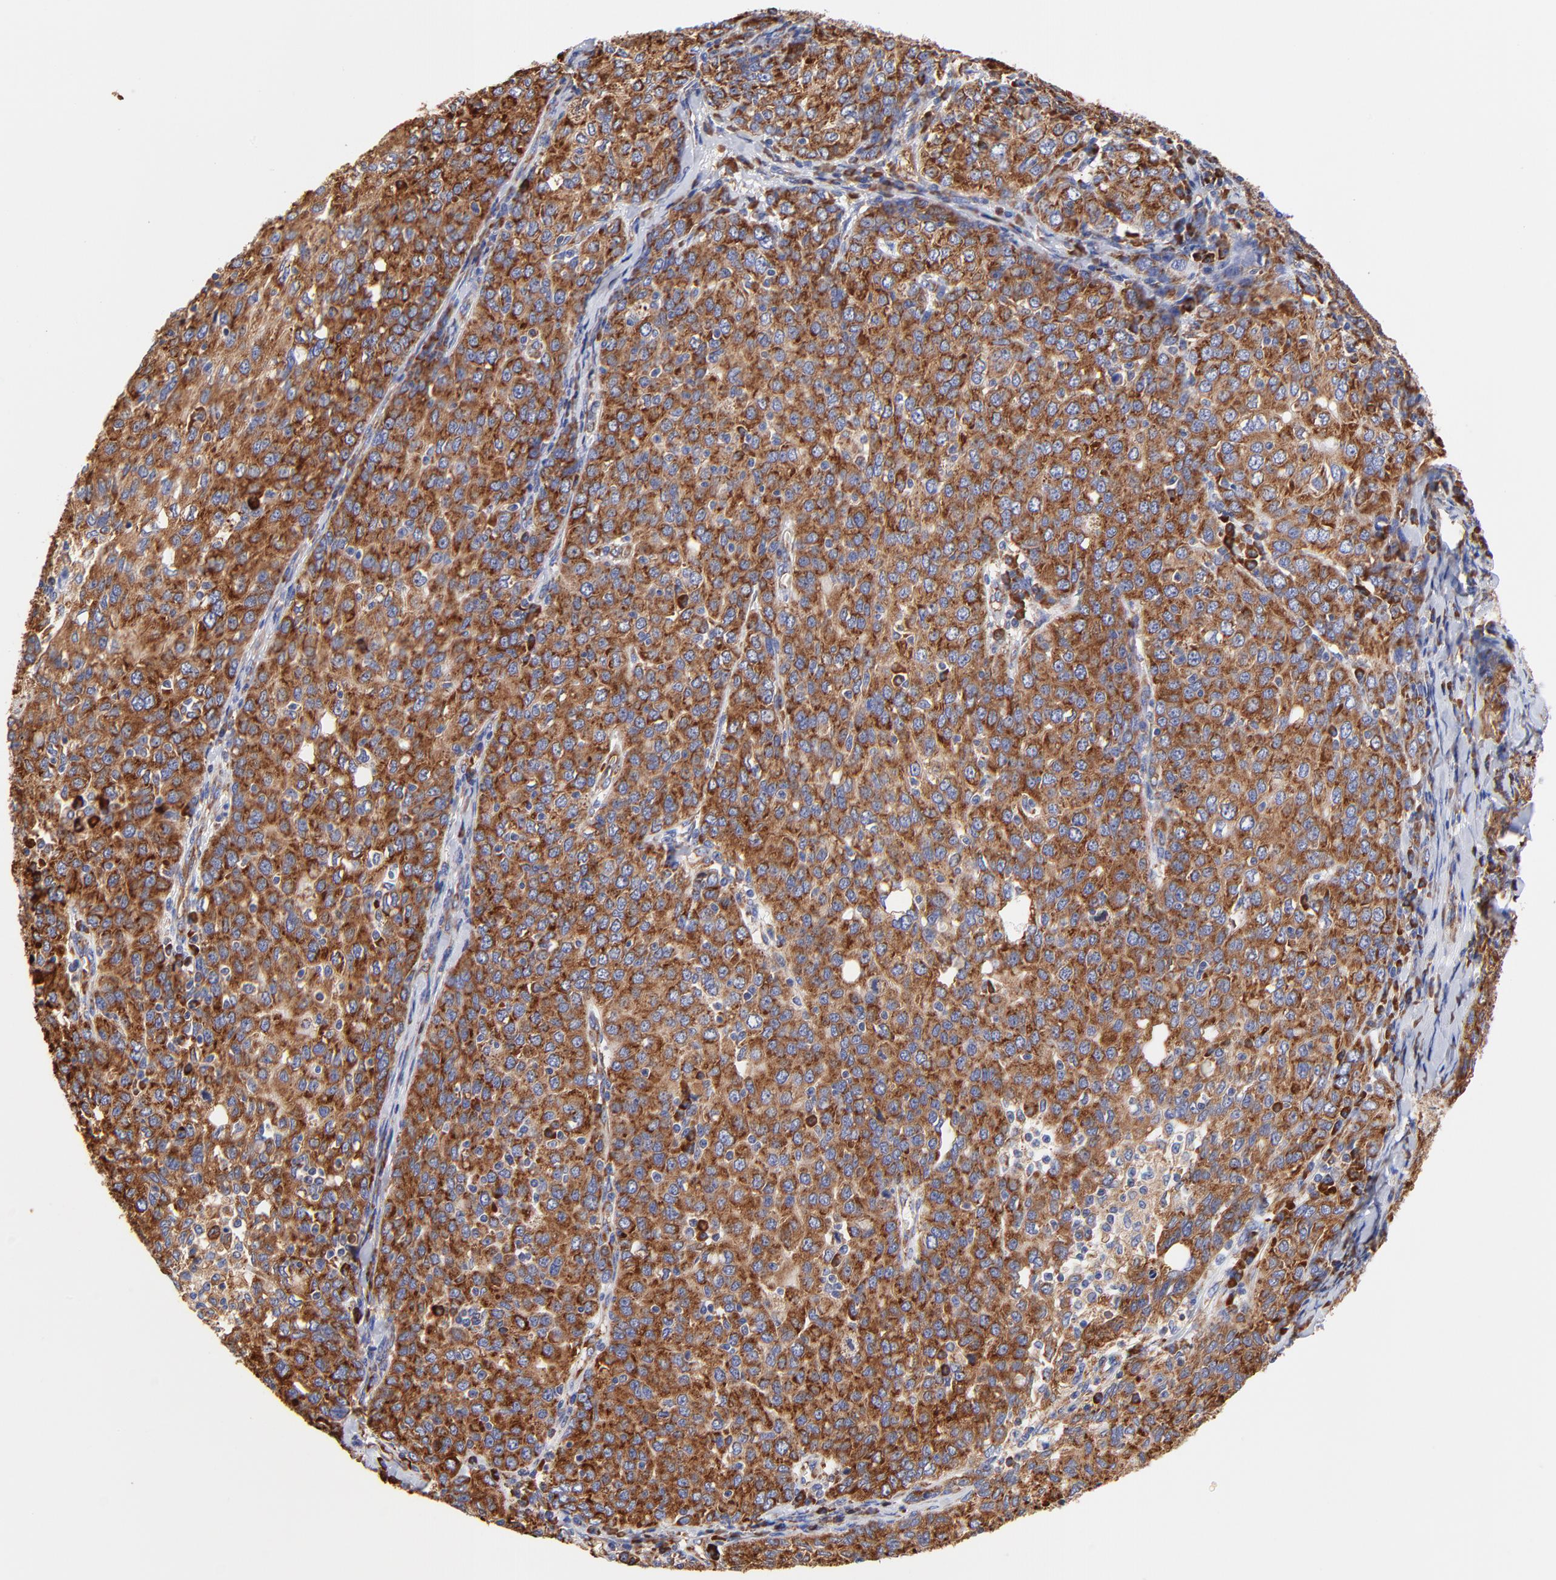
{"staining": {"intensity": "strong", "quantity": ">75%", "location": "cytoplasmic/membranous"}, "tissue": "ovarian cancer", "cell_type": "Tumor cells", "image_type": "cancer", "snomed": [{"axis": "morphology", "description": "Carcinoma, endometroid"}, {"axis": "topography", "description": "Ovary"}], "caption": "IHC of ovarian endometroid carcinoma shows high levels of strong cytoplasmic/membranous staining in approximately >75% of tumor cells.", "gene": "RPL27", "patient": {"sex": "female", "age": 50}}